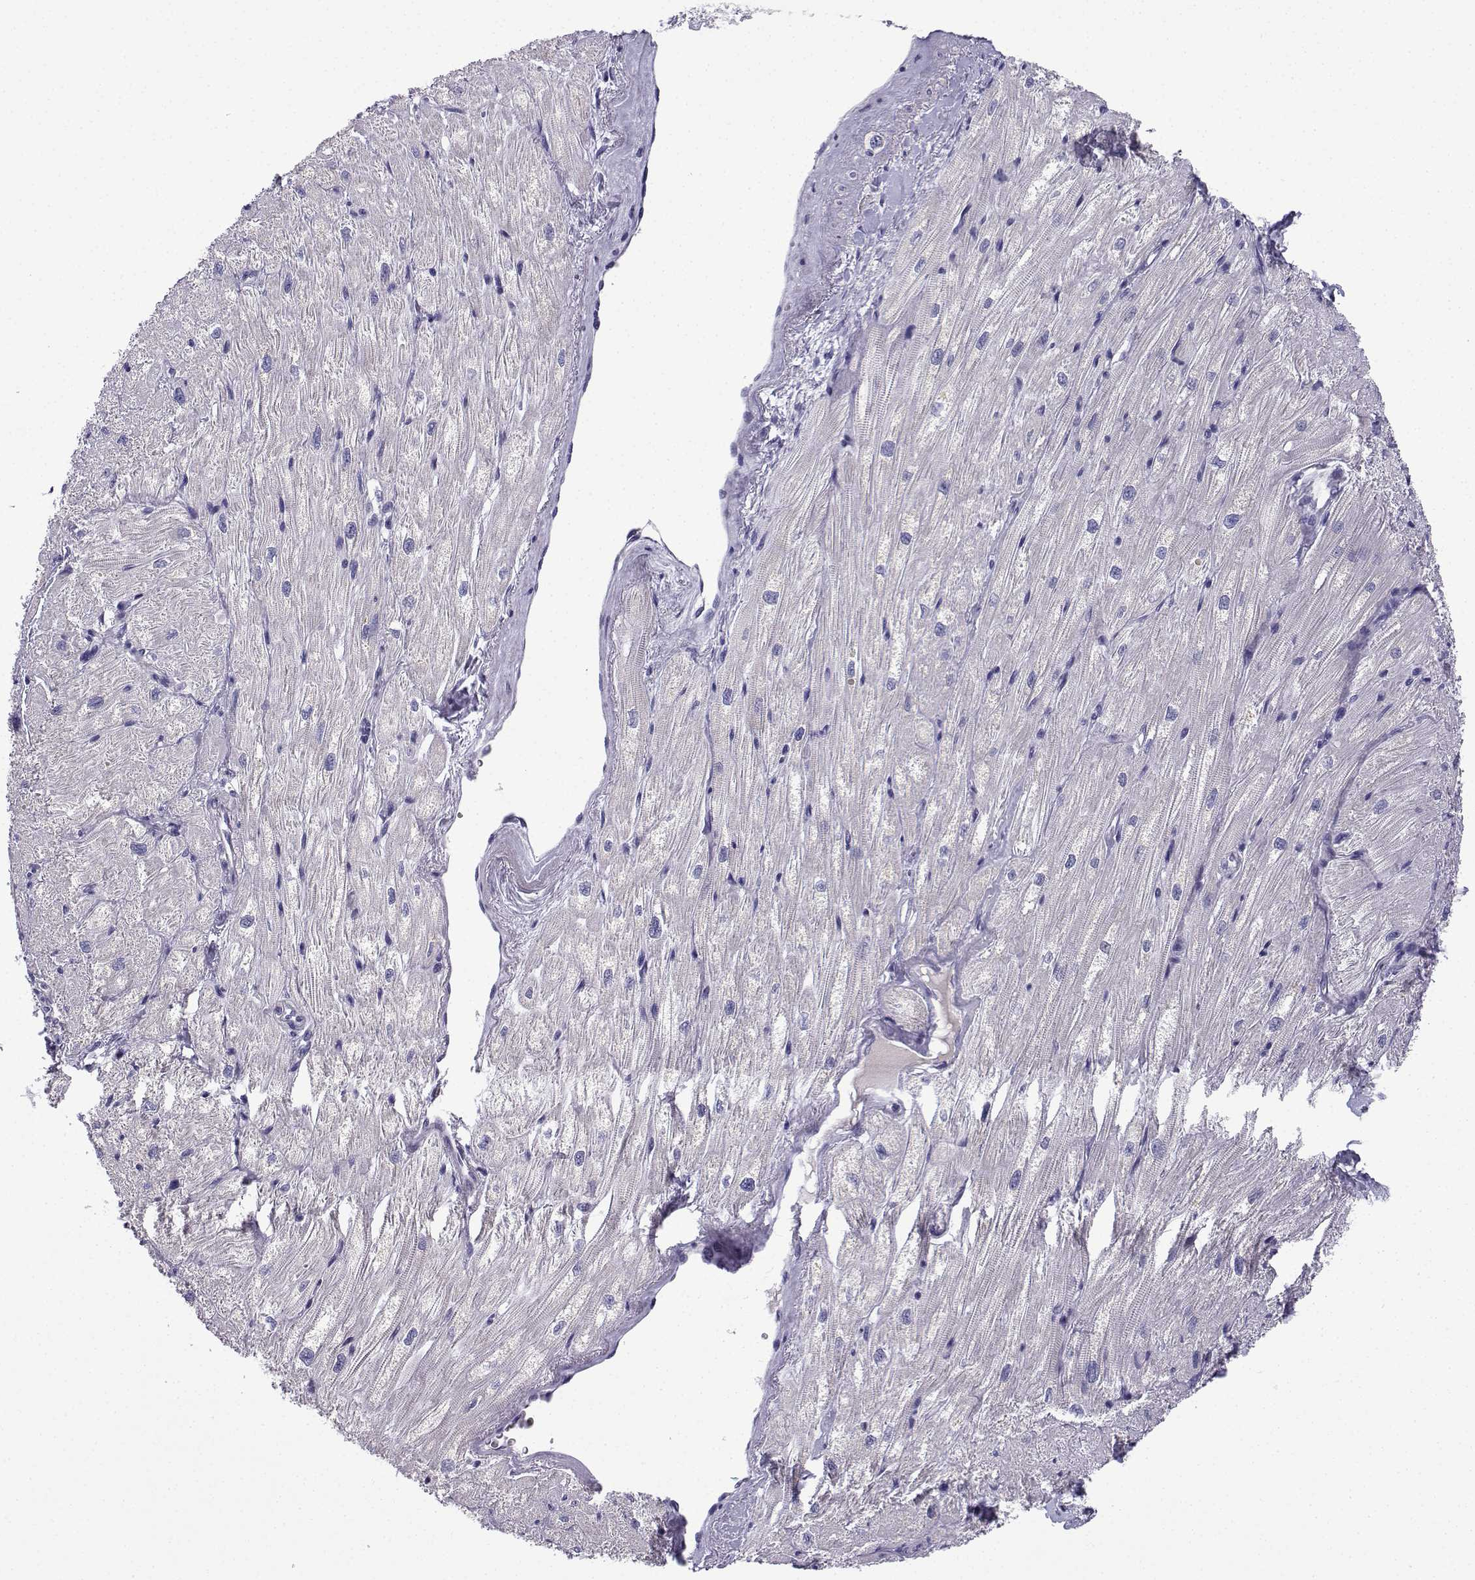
{"staining": {"intensity": "negative", "quantity": "none", "location": "none"}, "tissue": "heart muscle", "cell_type": "Cardiomyocytes", "image_type": "normal", "snomed": [{"axis": "morphology", "description": "Normal tissue, NOS"}, {"axis": "topography", "description": "Heart"}], "caption": "DAB immunohistochemical staining of normal human heart muscle exhibits no significant expression in cardiomyocytes.", "gene": "SPACA7", "patient": {"sex": "male", "age": 57}}